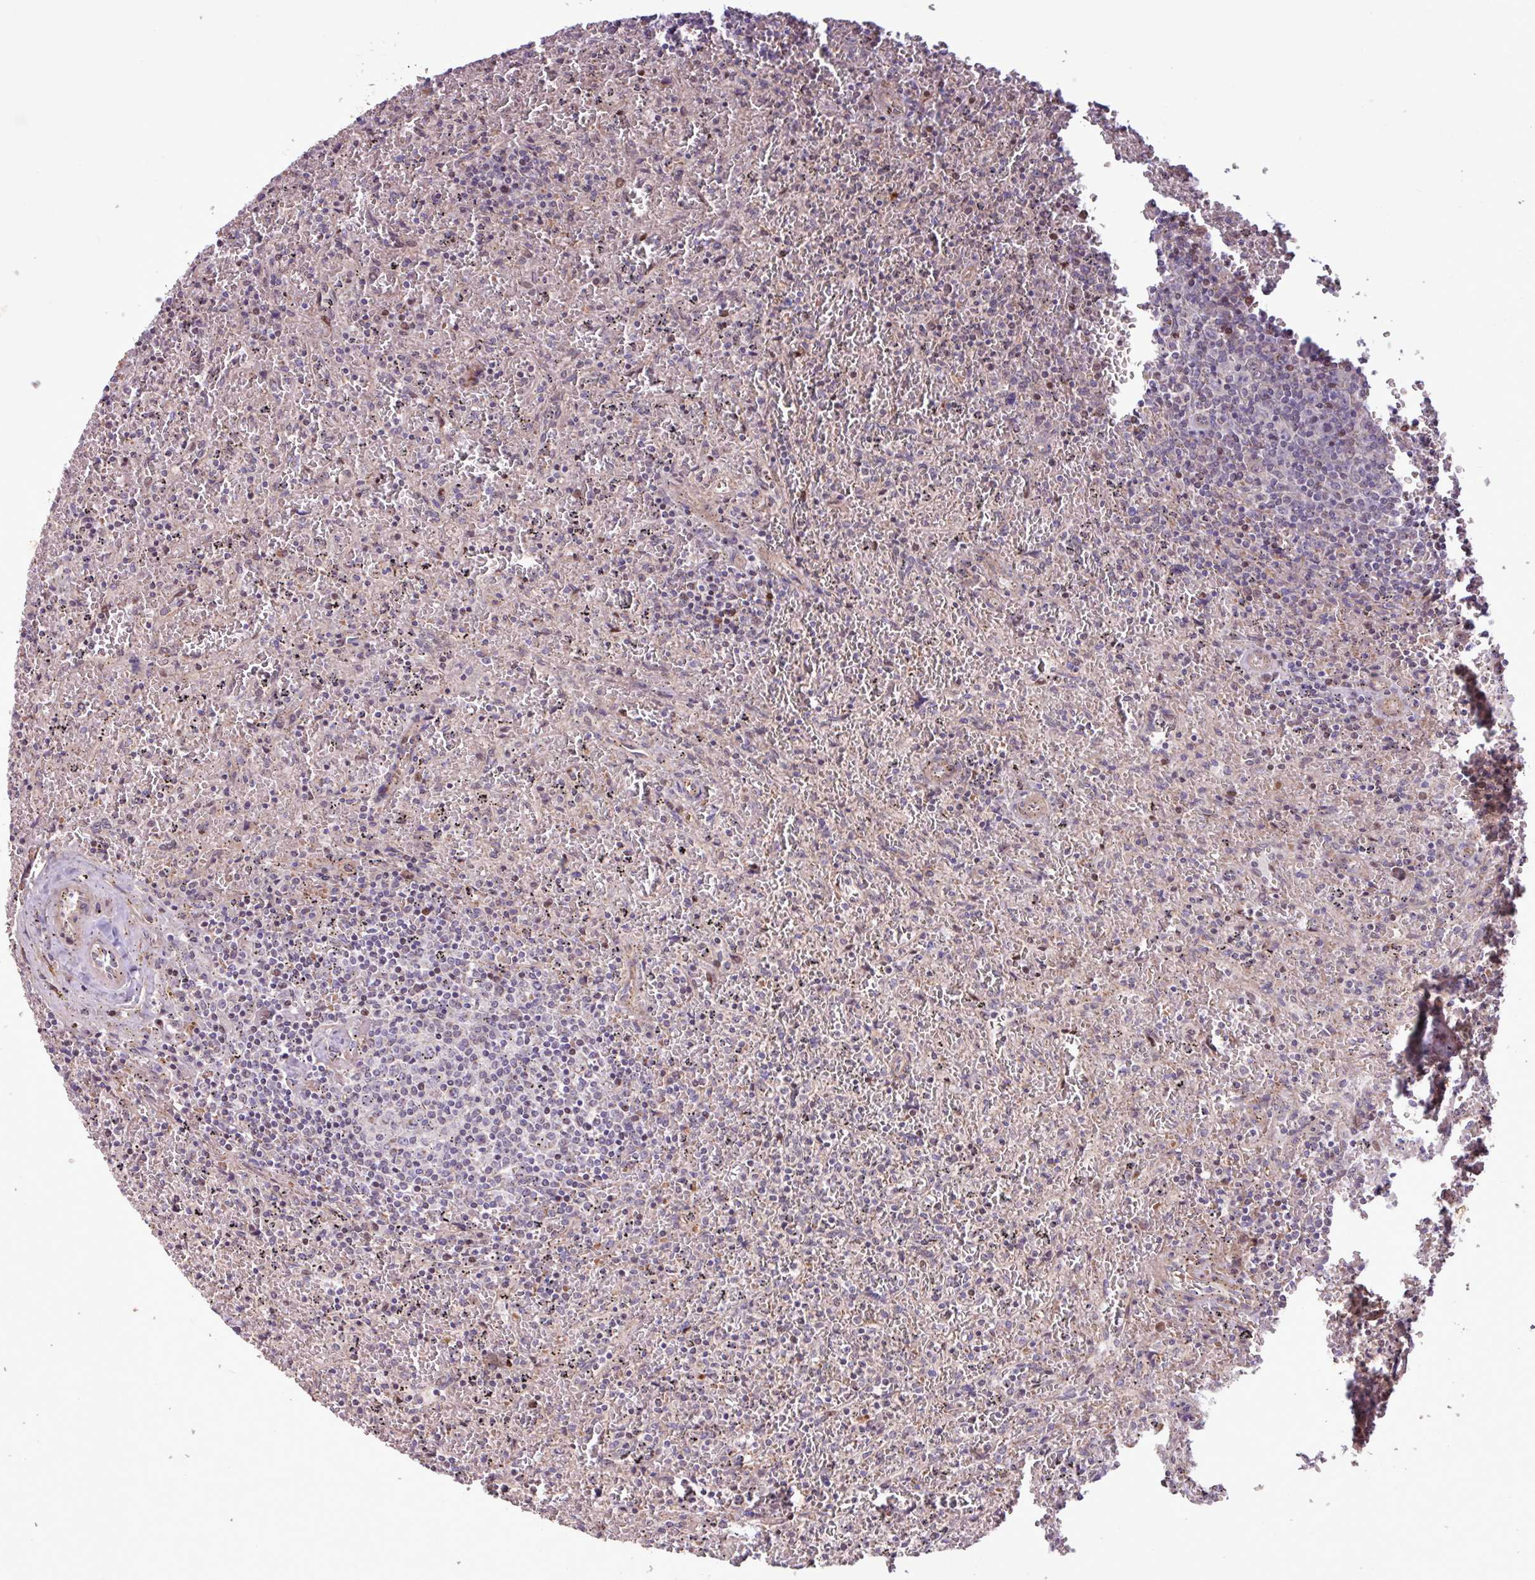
{"staining": {"intensity": "negative", "quantity": "none", "location": "none"}, "tissue": "lymphoma", "cell_type": "Tumor cells", "image_type": "cancer", "snomed": [{"axis": "morphology", "description": "Malignant lymphoma, non-Hodgkin's type, Low grade"}, {"axis": "topography", "description": "Spleen"}], "caption": "Protein analysis of lymphoma displays no significant staining in tumor cells.", "gene": "PDPR", "patient": {"sex": "female", "age": 64}}